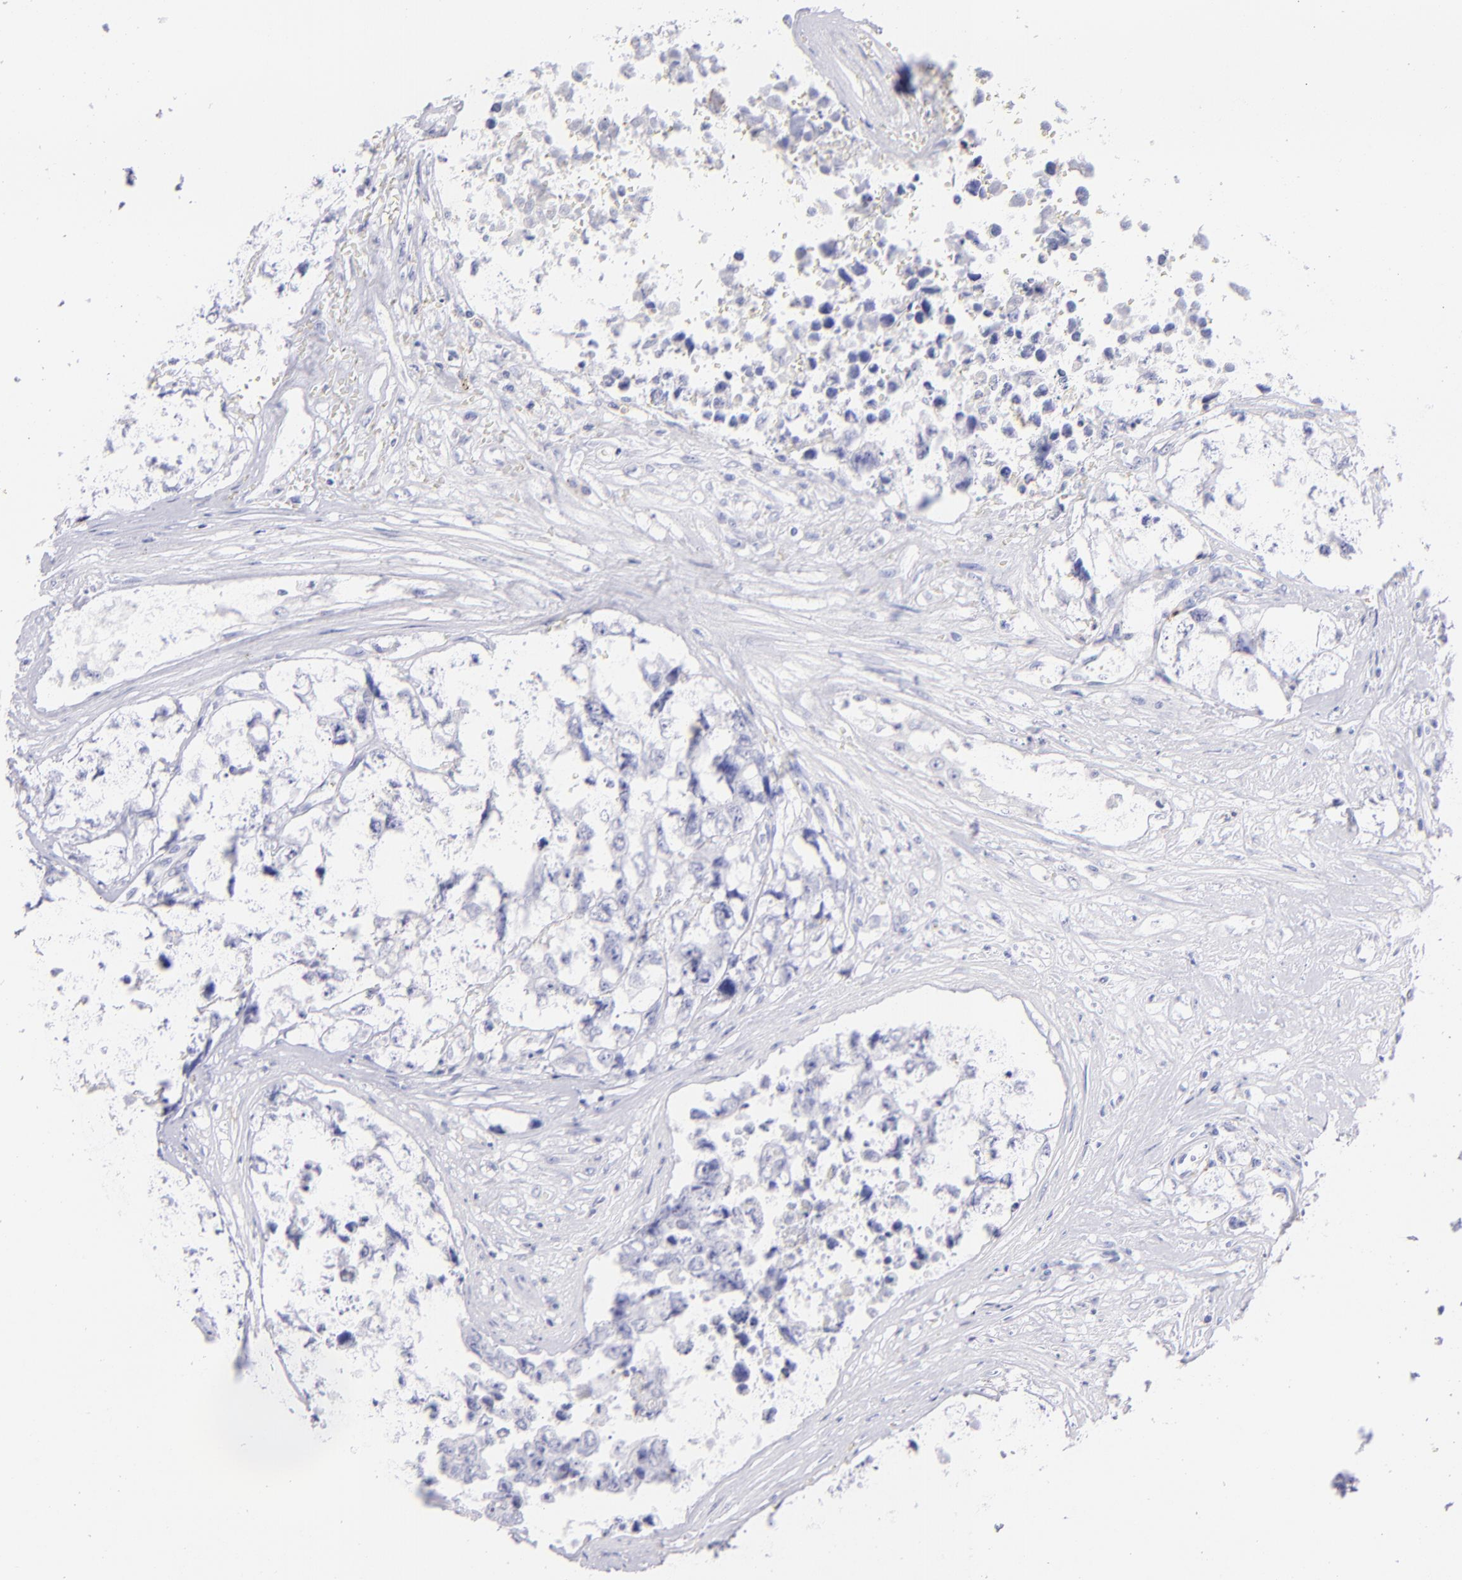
{"staining": {"intensity": "negative", "quantity": "none", "location": "none"}, "tissue": "testis cancer", "cell_type": "Tumor cells", "image_type": "cancer", "snomed": [{"axis": "morphology", "description": "Carcinoma, Embryonal, NOS"}, {"axis": "topography", "description": "Testis"}], "caption": "Immunohistochemistry micrograph of human testis embryonal carcinoma stained for a protein (brown), which shows no expression in tumor cells.", "gene": "CD69", "patient": {"sex": "male", "age": 31}}